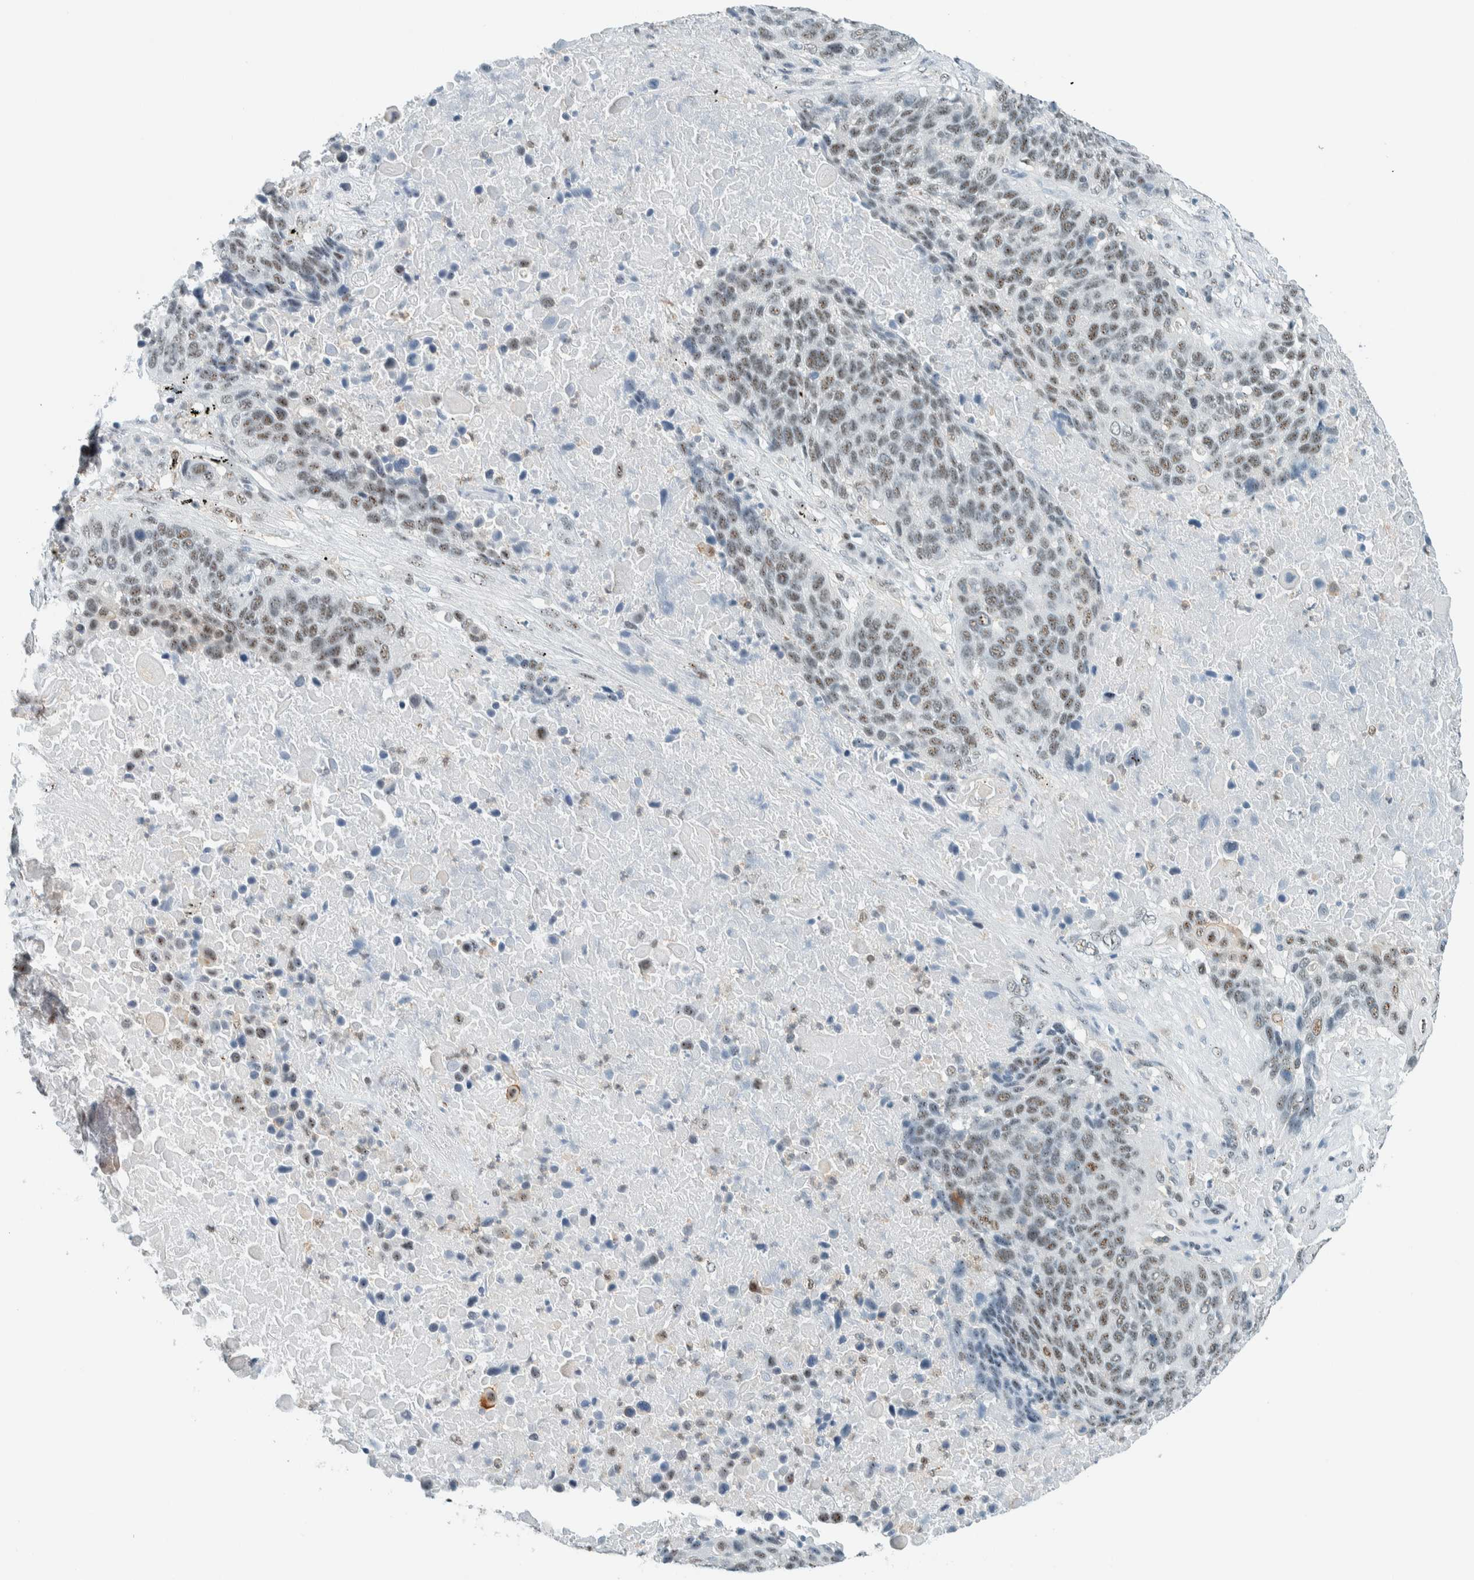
{"staining": {"intensity": "weak", "quantity": ">75%", "location": "nuclear"}, "tissue": "lung cancer", "cell_type": "Tumor cells", "image_type": "cancer", "snomed": [{"axis": "morphology", "description": "Squamous cell carcinoma, NOS"}, {"axis": "topography", "description": "Lung"}], "caption": "The immunohistochemical stain shows weak nuclear positivity in tumor cells of lung cancer (squamous cell carcinoma) tissue.", "gene": "CYSRT1", "patient": {"sex": "male", "age": 66}}